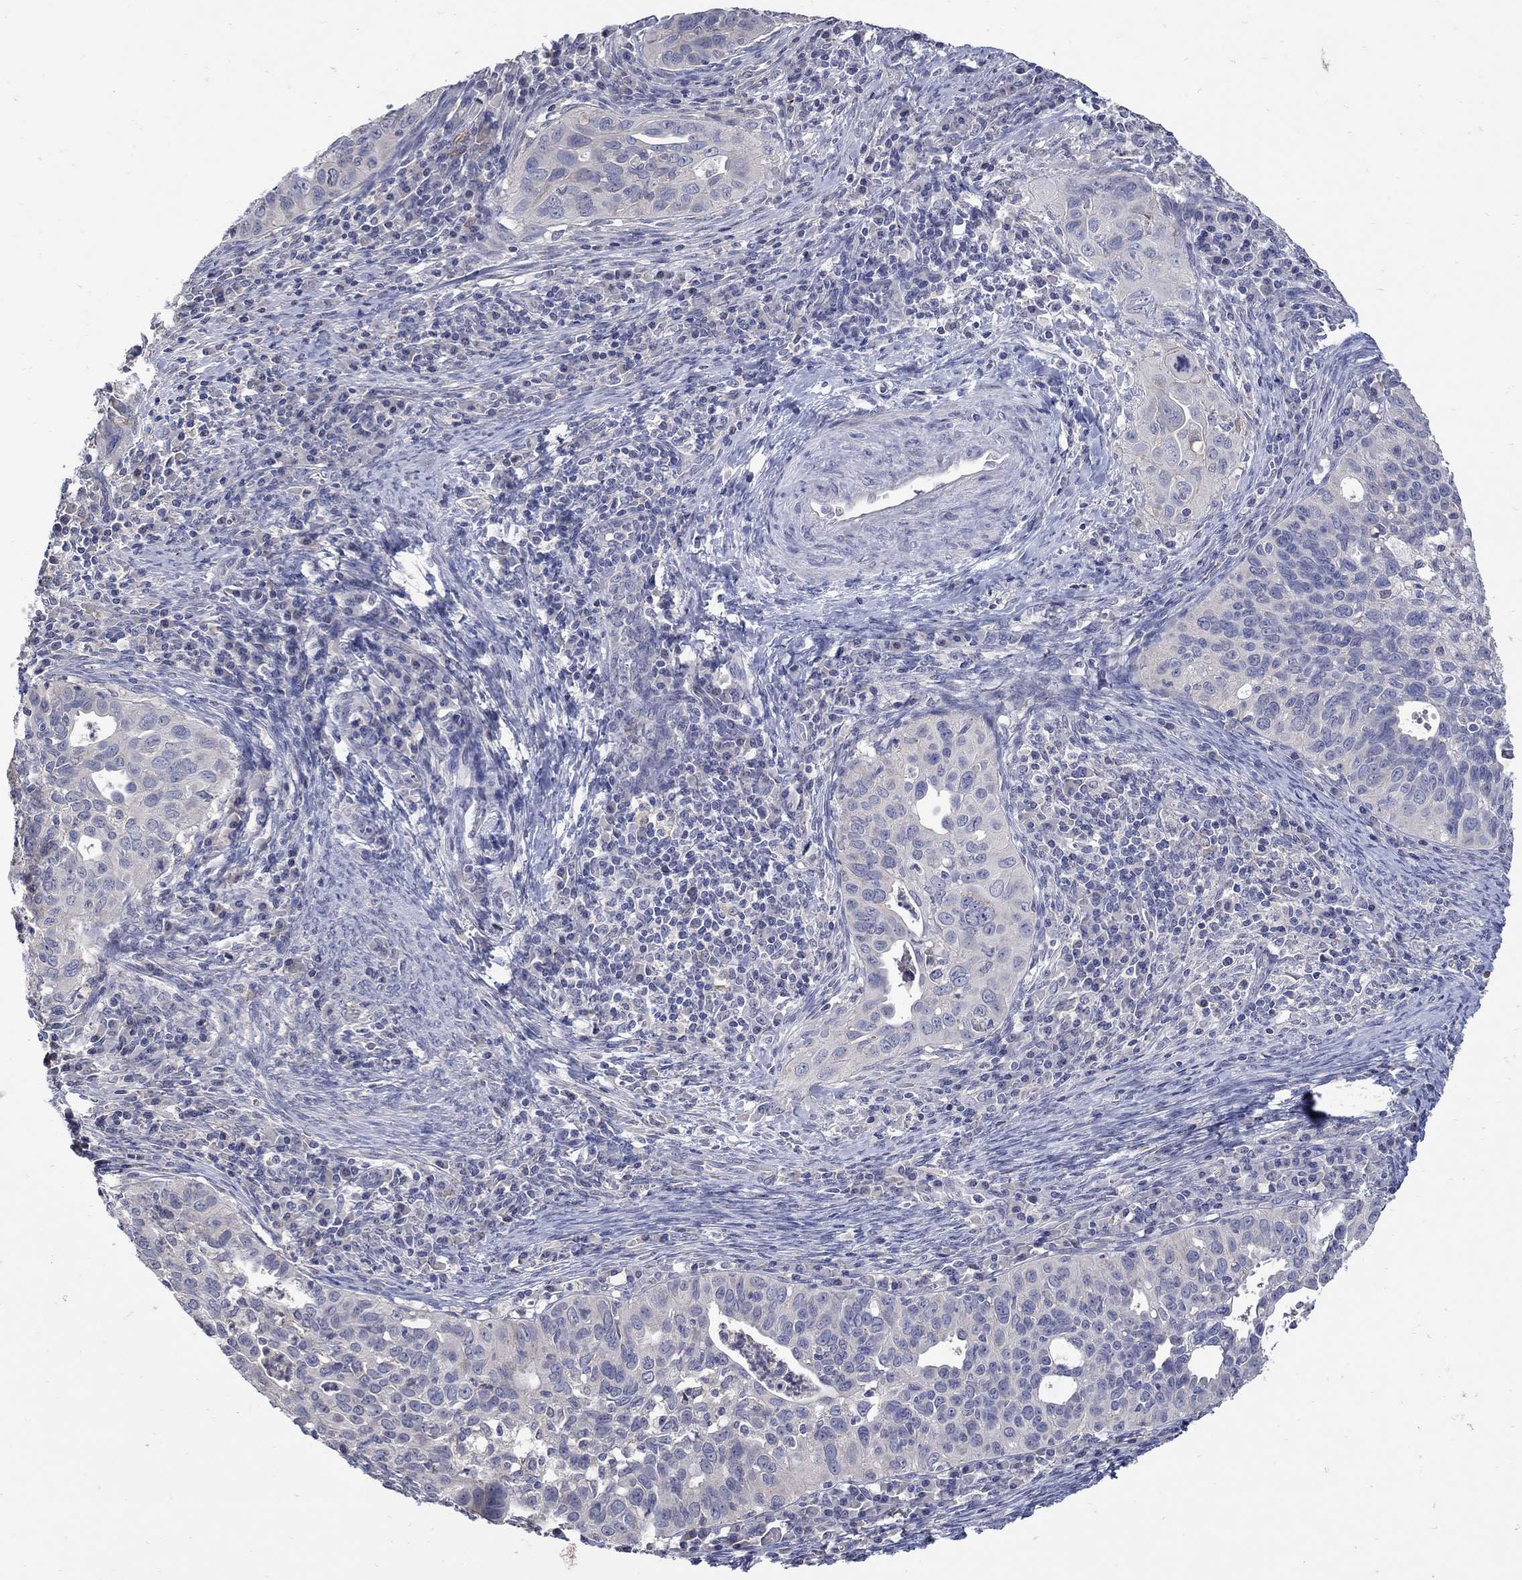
{"staining": {"intensity": "negative", "quantity": "none", "location": "none"}, "tissue": "cervical cancer", "cell_type": "Tumor cells", "image_type": "cancer", "snomed": [{"axis": "morphology", "description": "Squamous cell carcinoma, NOS"}, {"axis": "topography", "description": "Cervix"}], "caption": "Cervical cancer (squamous cell carcinoma) stained for a protein using IHC exhibits no positivity tumor cells.", "gene": "CETN1", "patient": {"sex": "female", "age": 26}}